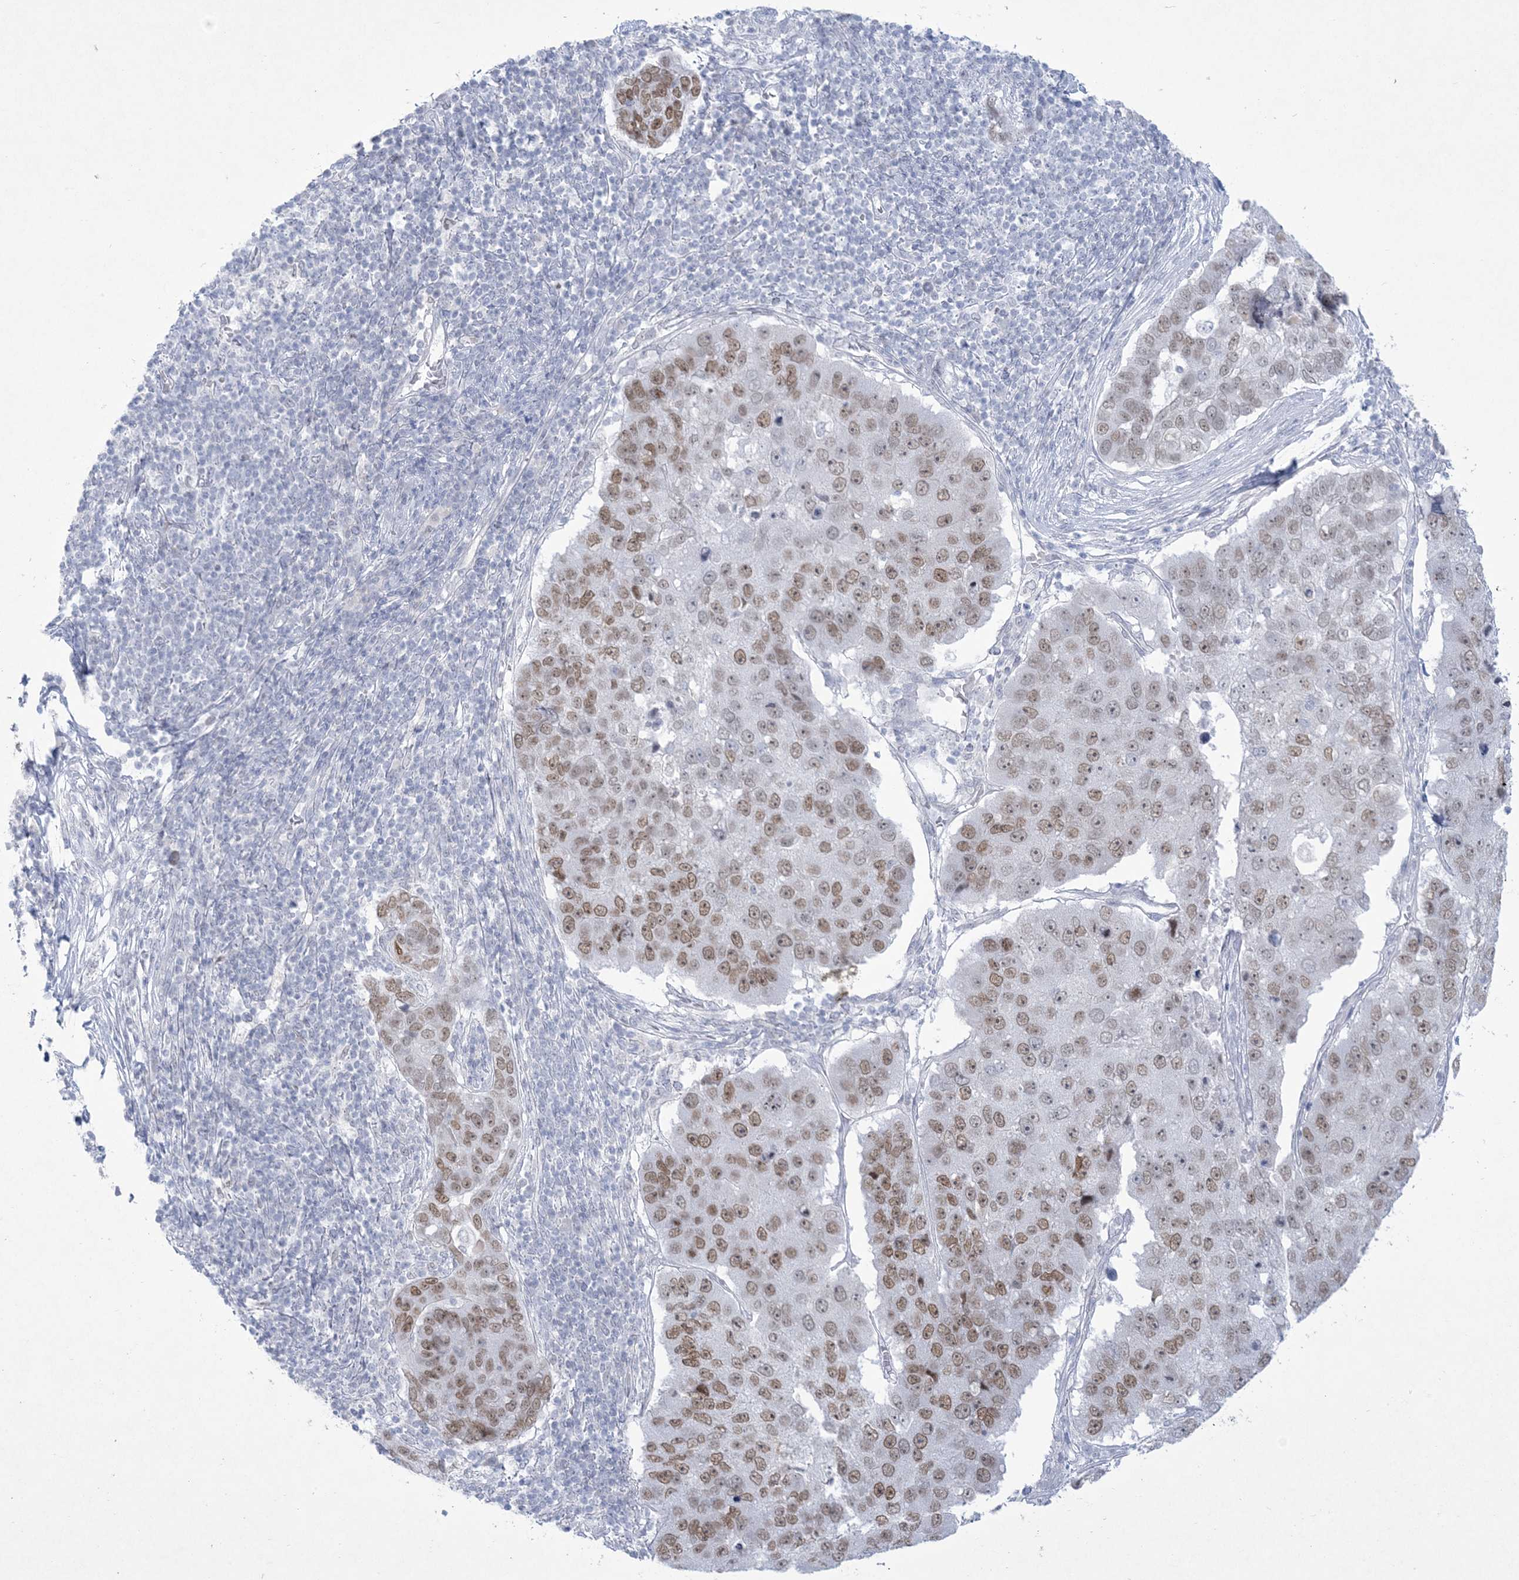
{"staining": {"intensity": "moderate", "quantity": ">75%", "location": "nuclear"}, "tissue": "pancreatic cancer", "cell_type": "Tumor cells", "image_type": "cancer", "snomed": [{"axis": "morphology", "description": "Adenocarcinoma, NOS"}, {"axis": "topography", "description": "Pancreas"}], "caption": "Immunohistochemical staining of pancreatic cancer (adenocarcinoma) exhibits moderate nuclear protein expression in about >75% of tumor cells. Nuclei are stained in blue.", "gene": "HOMEZ", "patient": {"sex": "female", "age": 61}}